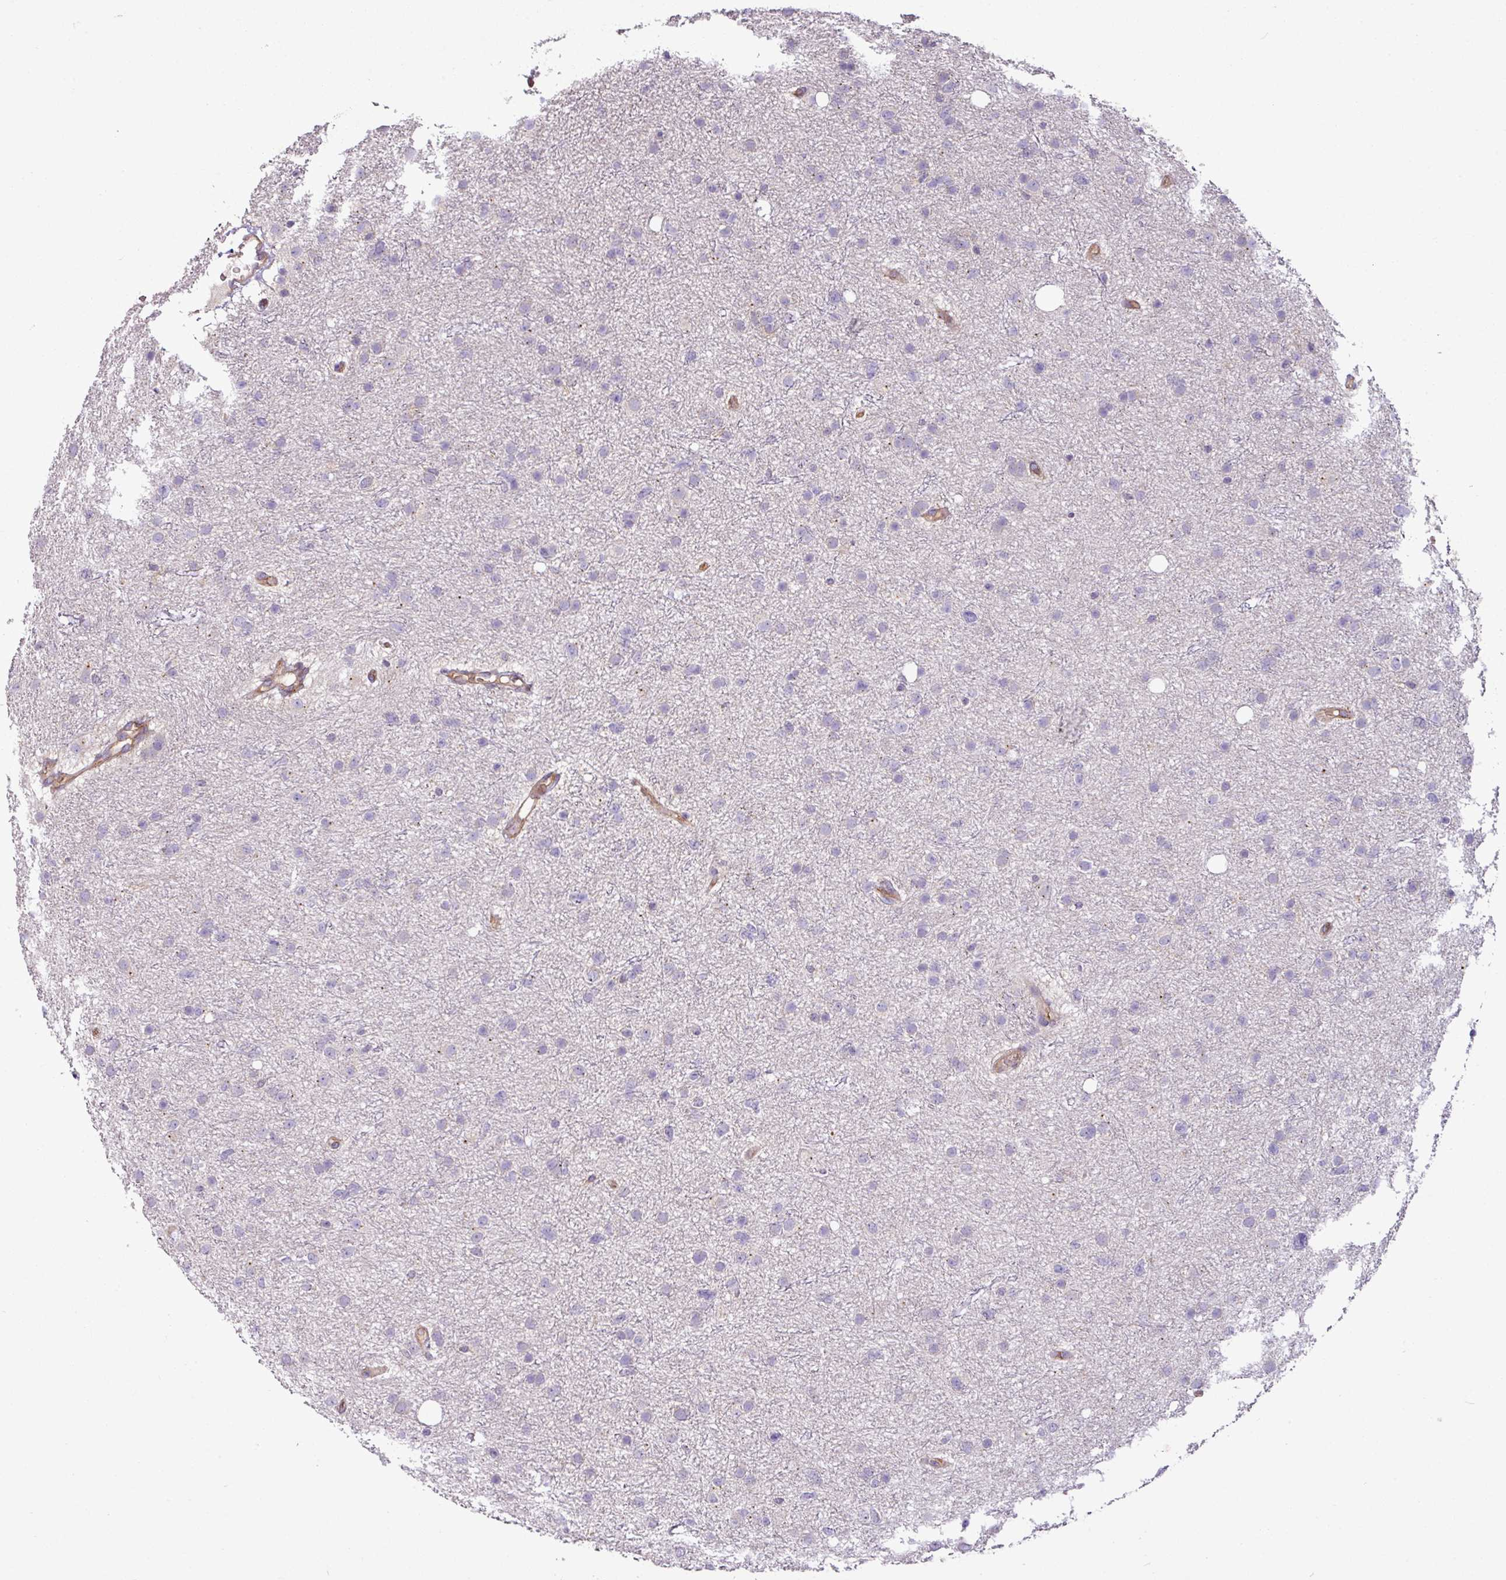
{"staining": {"intensity": "negative", "quantity": "none", "location": "none"}, "tissue": "glioma", "cell_type": "Tumor cells", "image_type": "cancer", "snomed": [{"axis": "morphology", "description": "Glioma, malignant, Low grade"}, {"axis": "topography", "description": "Cerebral cortex"}], "caption": "This is an immunohistochemistry (IHC) histopathology image of human glioma. There is no positivity in tumor cells.", "gene": "ZNF106", "patient": {"sex": "female", "age": 39}}